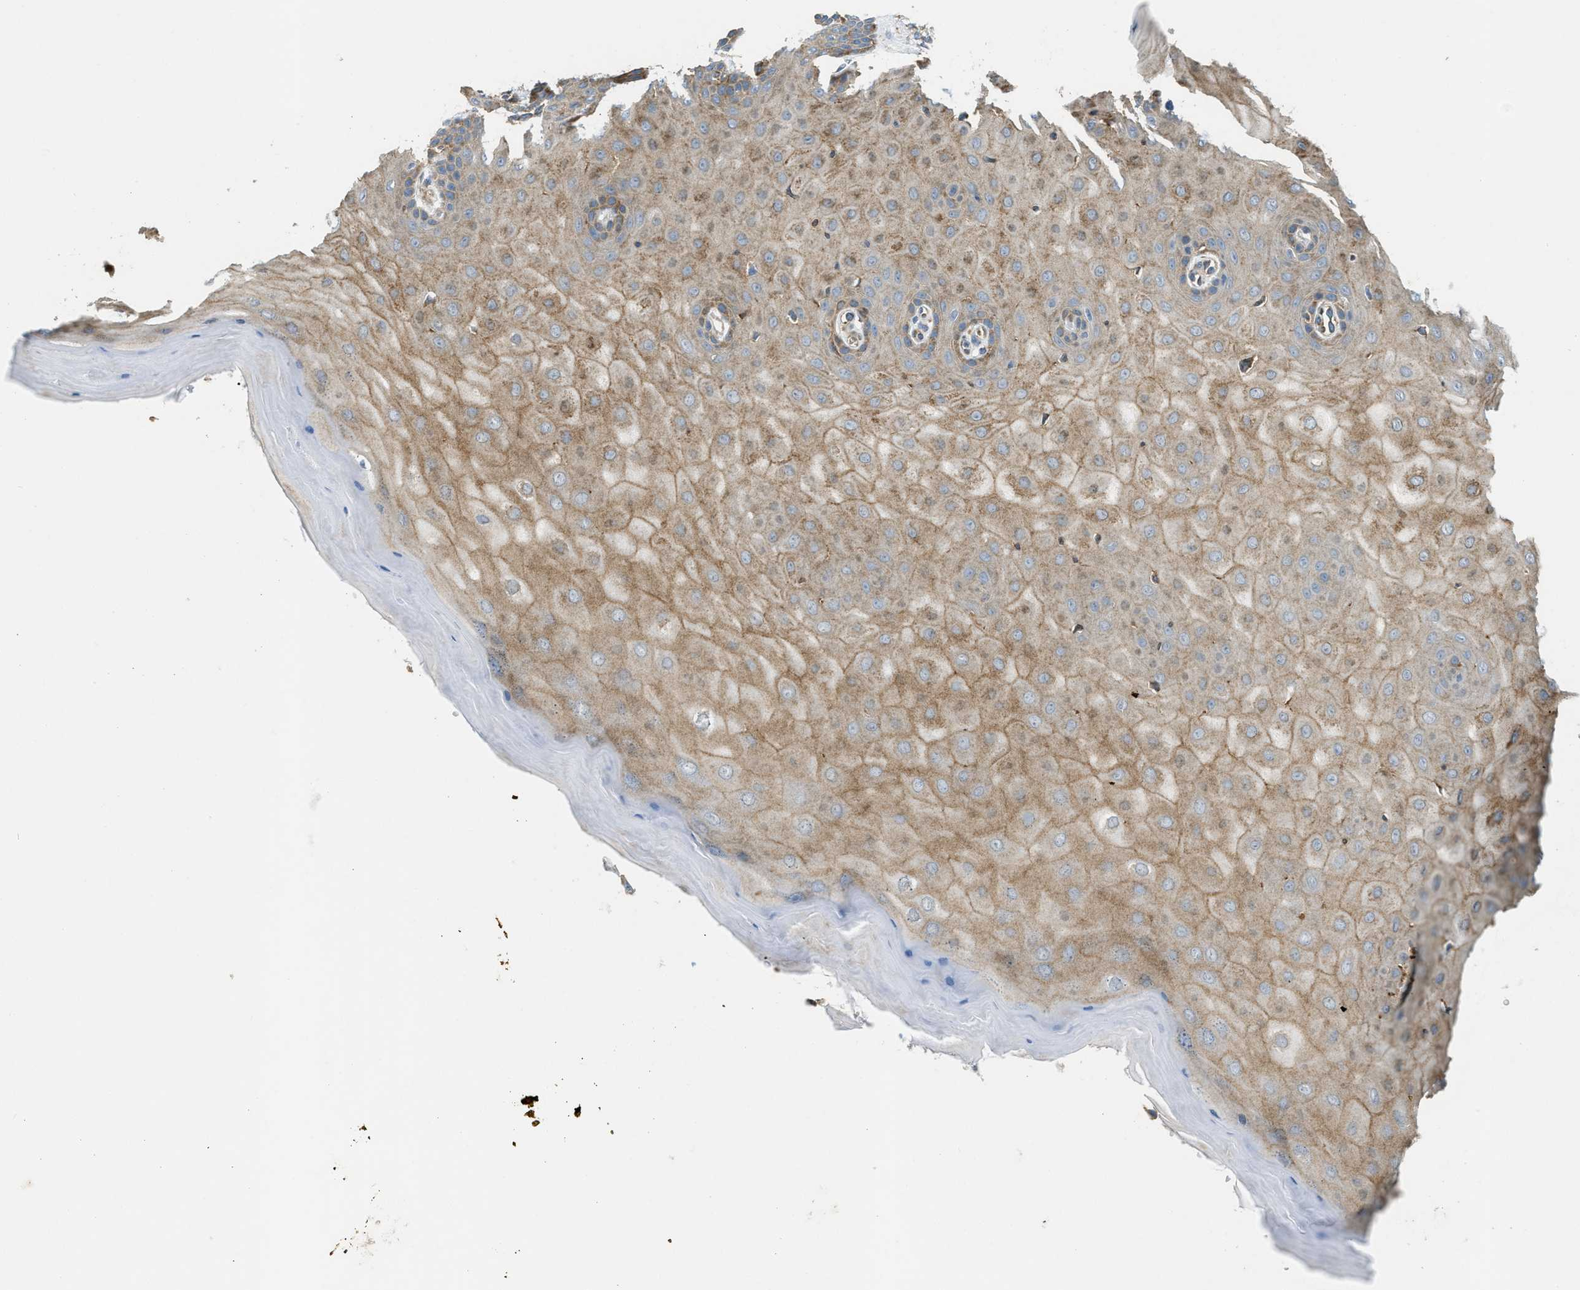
{"staining": {"intensity": "moderate", "quantity": ">75%", "location": "cytoplasmic/membranous"}, "tissue": "cervix", "cell_type": "Glandular cells", "image_type": "normal", "snomed": [{"axis": "morphology", "description": "Normal tissue, NOS"}, {"axis": "topography", "description": "Cervix"}], "caption": "This is a photomicrograph of IHC staining of unremarkable cervix, which shows moderate positivity in the cytoplasmic/membranous of glandular cells.", "gene": "TMEM68", "patient": {"sex": "female", "age": 55}}